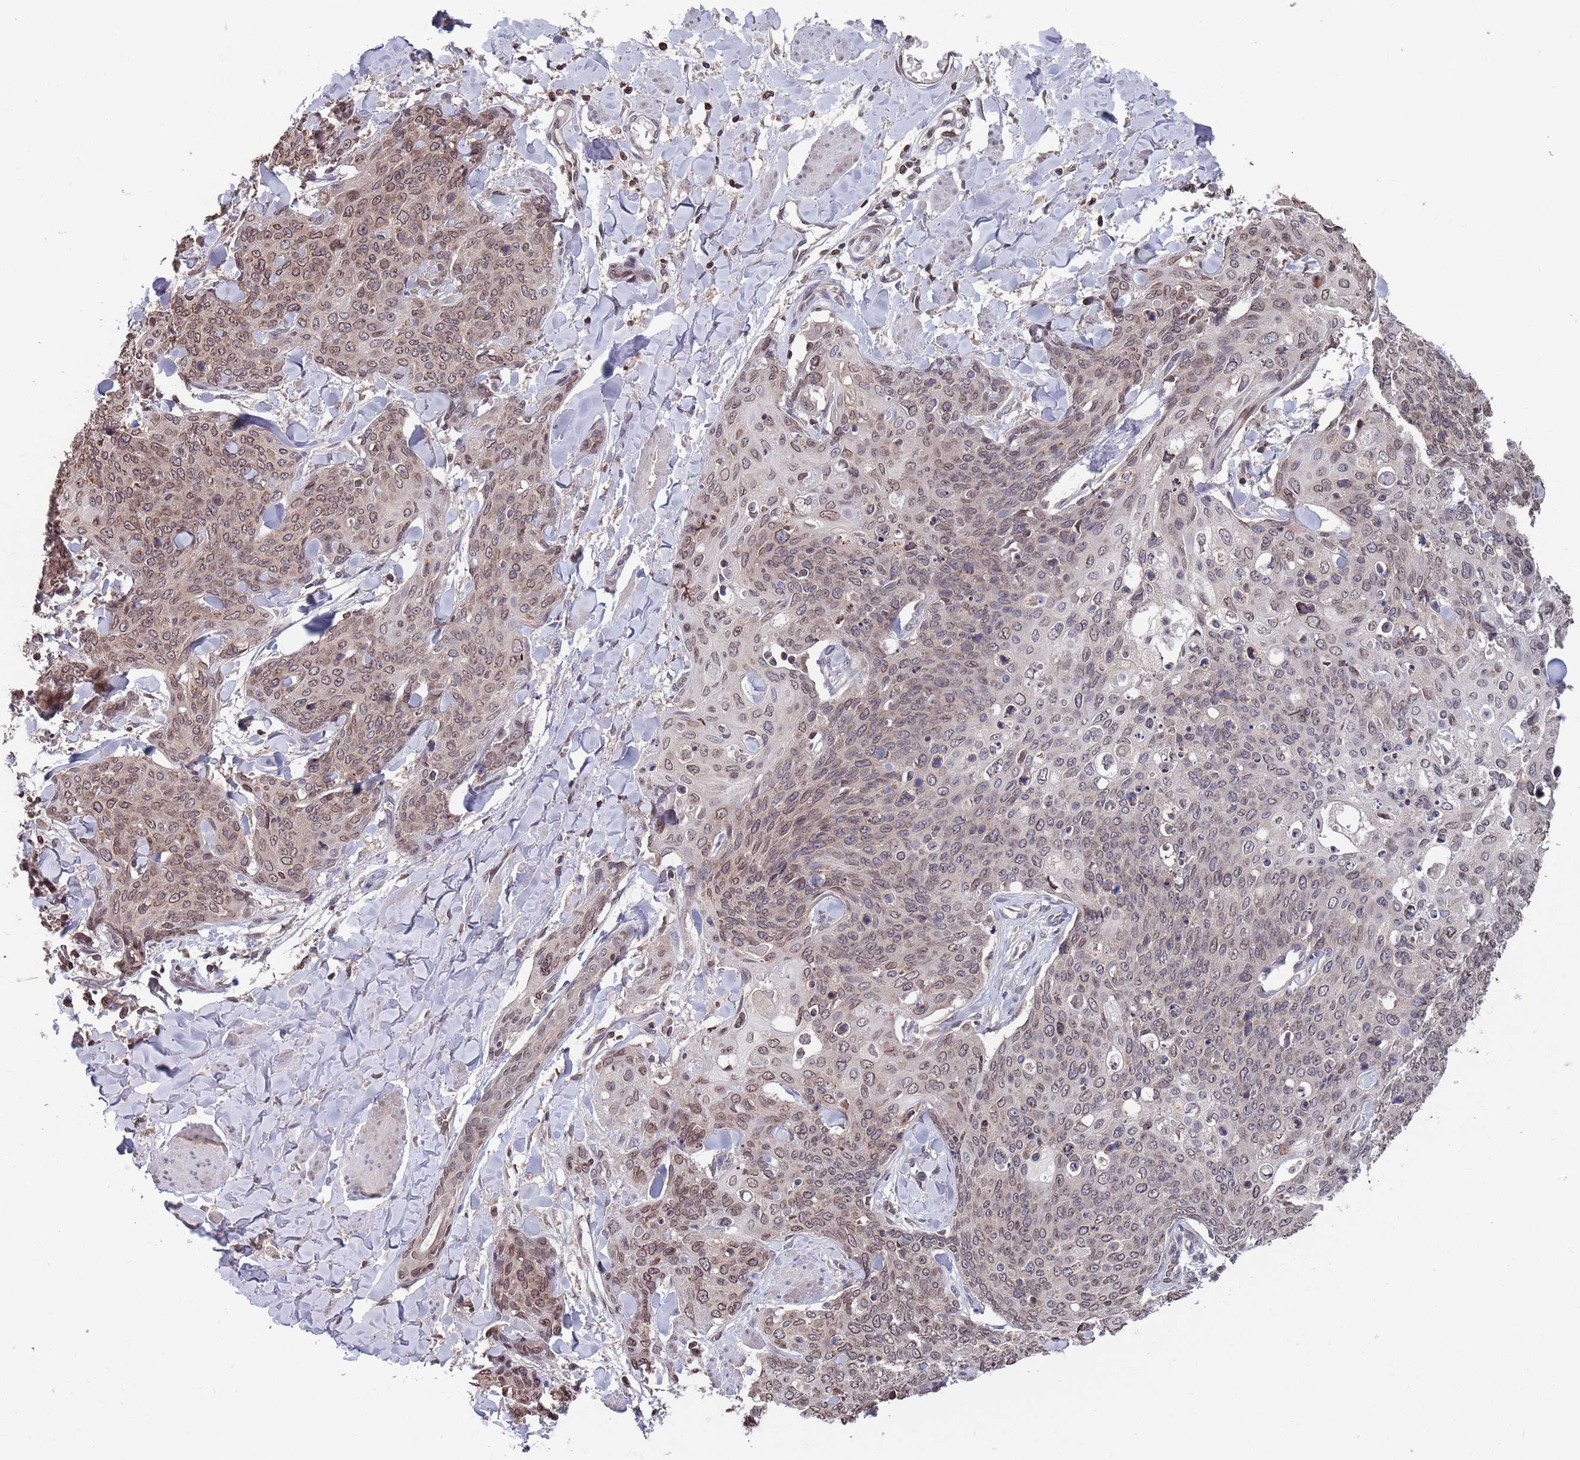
{"staining": {"intensity": "moderate", "quantity": "25%-75%", "location": "cytoplasmic/membranous,nuclear"}, "tissue": "skin cancer", "cell_type": "Tumor cells", "image_type": "cancer", "snomed": [{"axis": "morphology", "description": "Squamous cell carcinoma, NOS"}, {"axis": "topography", "description": "Skin"}, {"axis": "topography", "description": "Vulva"}], "caption": "Moderate cytoplasmic/membranous and nuclear protein expression is seen in approximately 25%-75% of tumor cells in skin squamous cell carcinoma.", "gene": "SDHAF3", "patient": {"sex": "female", "age": 85}}